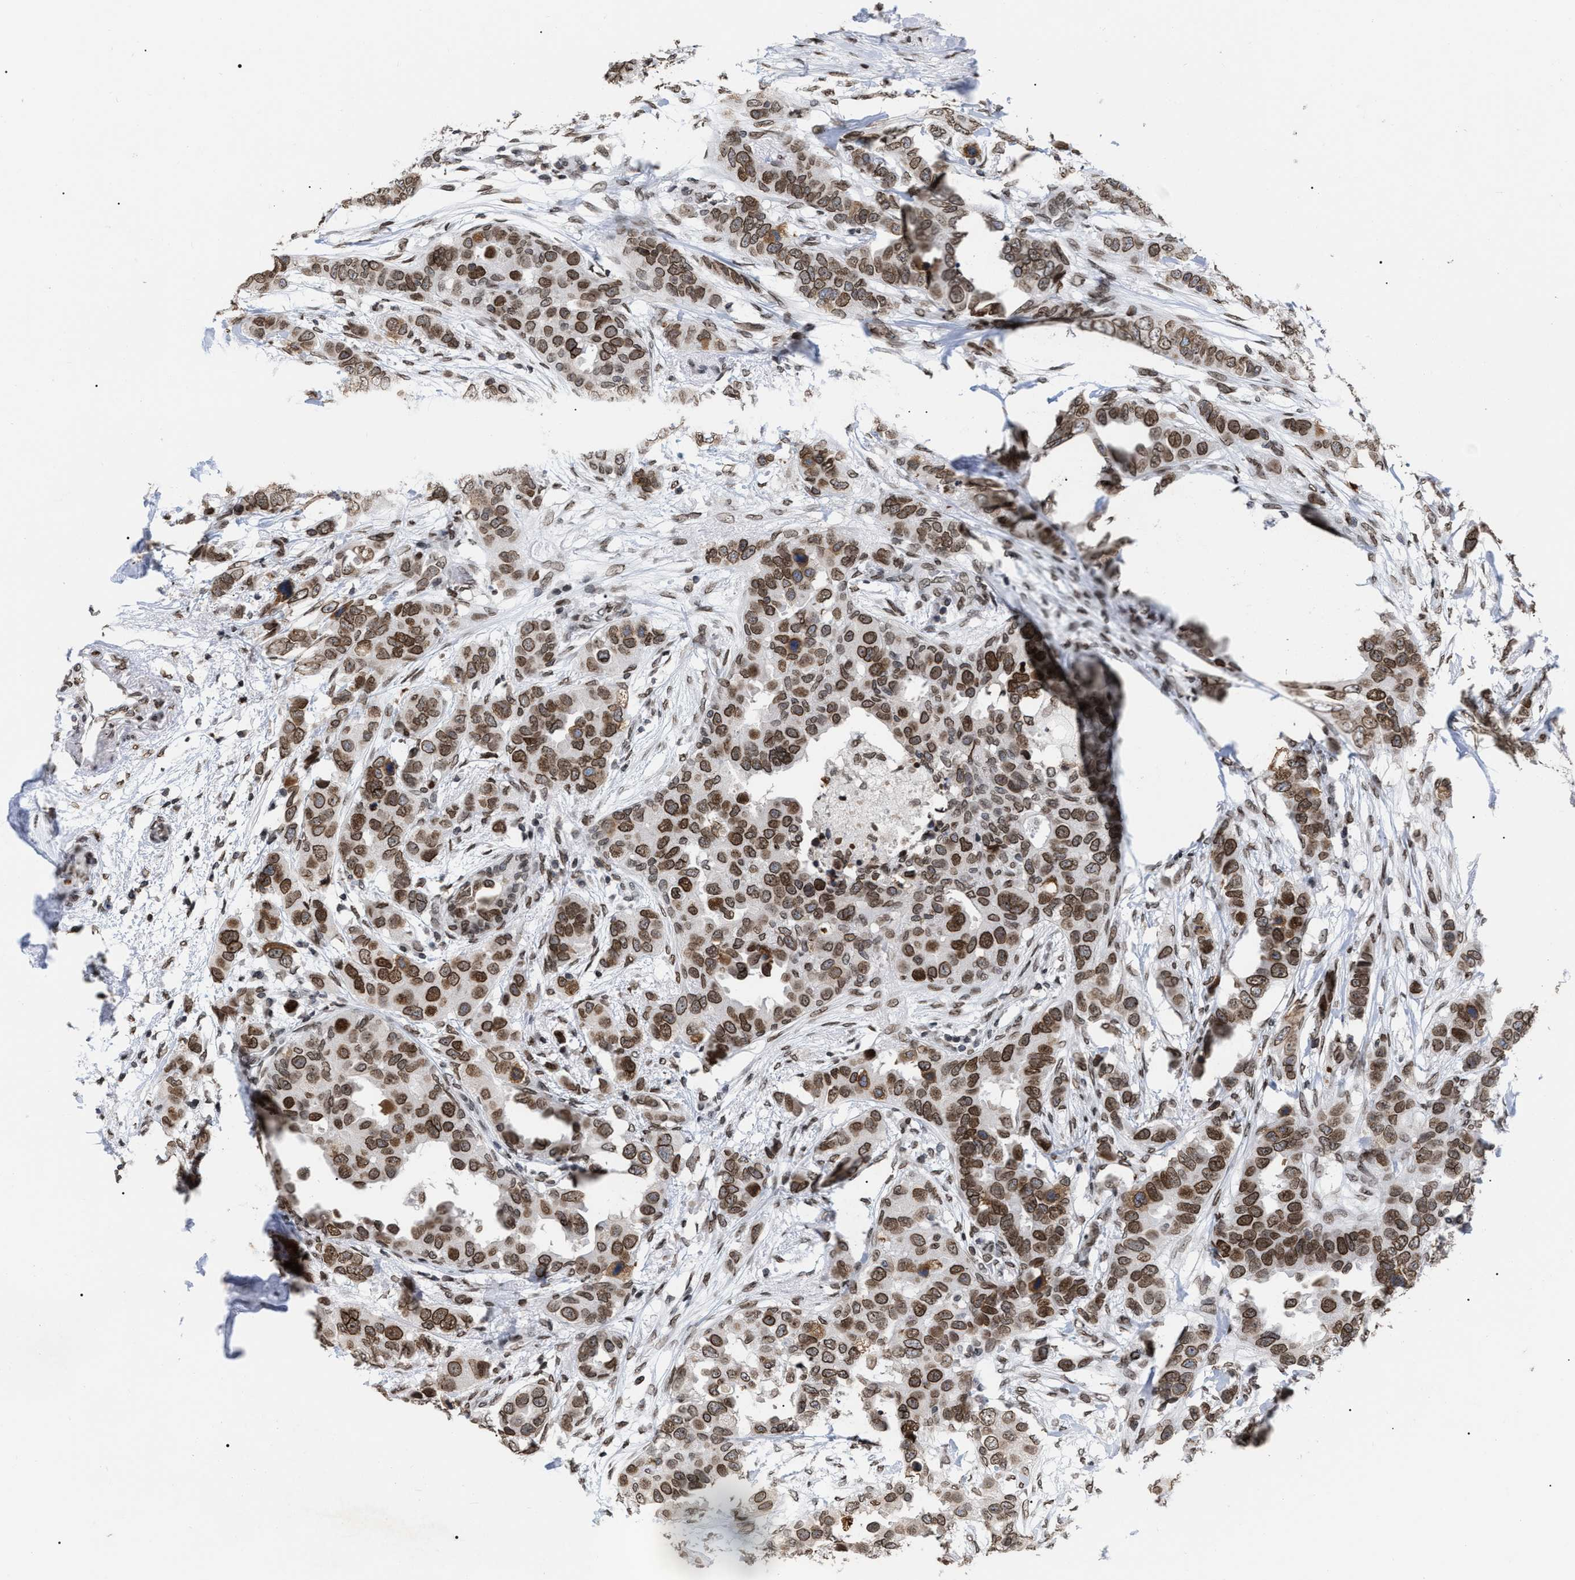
{"staining": {"intensity": "moderate", "quantity": ">75%", "location": "cytoplasmic/membranous,nuclear"}, "tissue": "breast cancer", "cell_type": "Tumor cells", "image_type": "cancer", "snomed": [{"axis": "morphology", "description": "Duct carcinoma"}, {"axis": "topography", "description": "Breast"}], "caption": "Immunohistochemistry (IHC) photomicrograph of neoplastic tissue: infiltrating ductal carcinoma (breast) stained using immunohistochemistry (IHC) exhibits medium levels of moderate protein expression localized specifically in the cytoplasmic/membranous and nuclear of tumor cells, appearing as a cytoplasmic/membranous and nuclear brown color.", "gene": "TPR", "patient": {"sex": "female", "age": 50}}